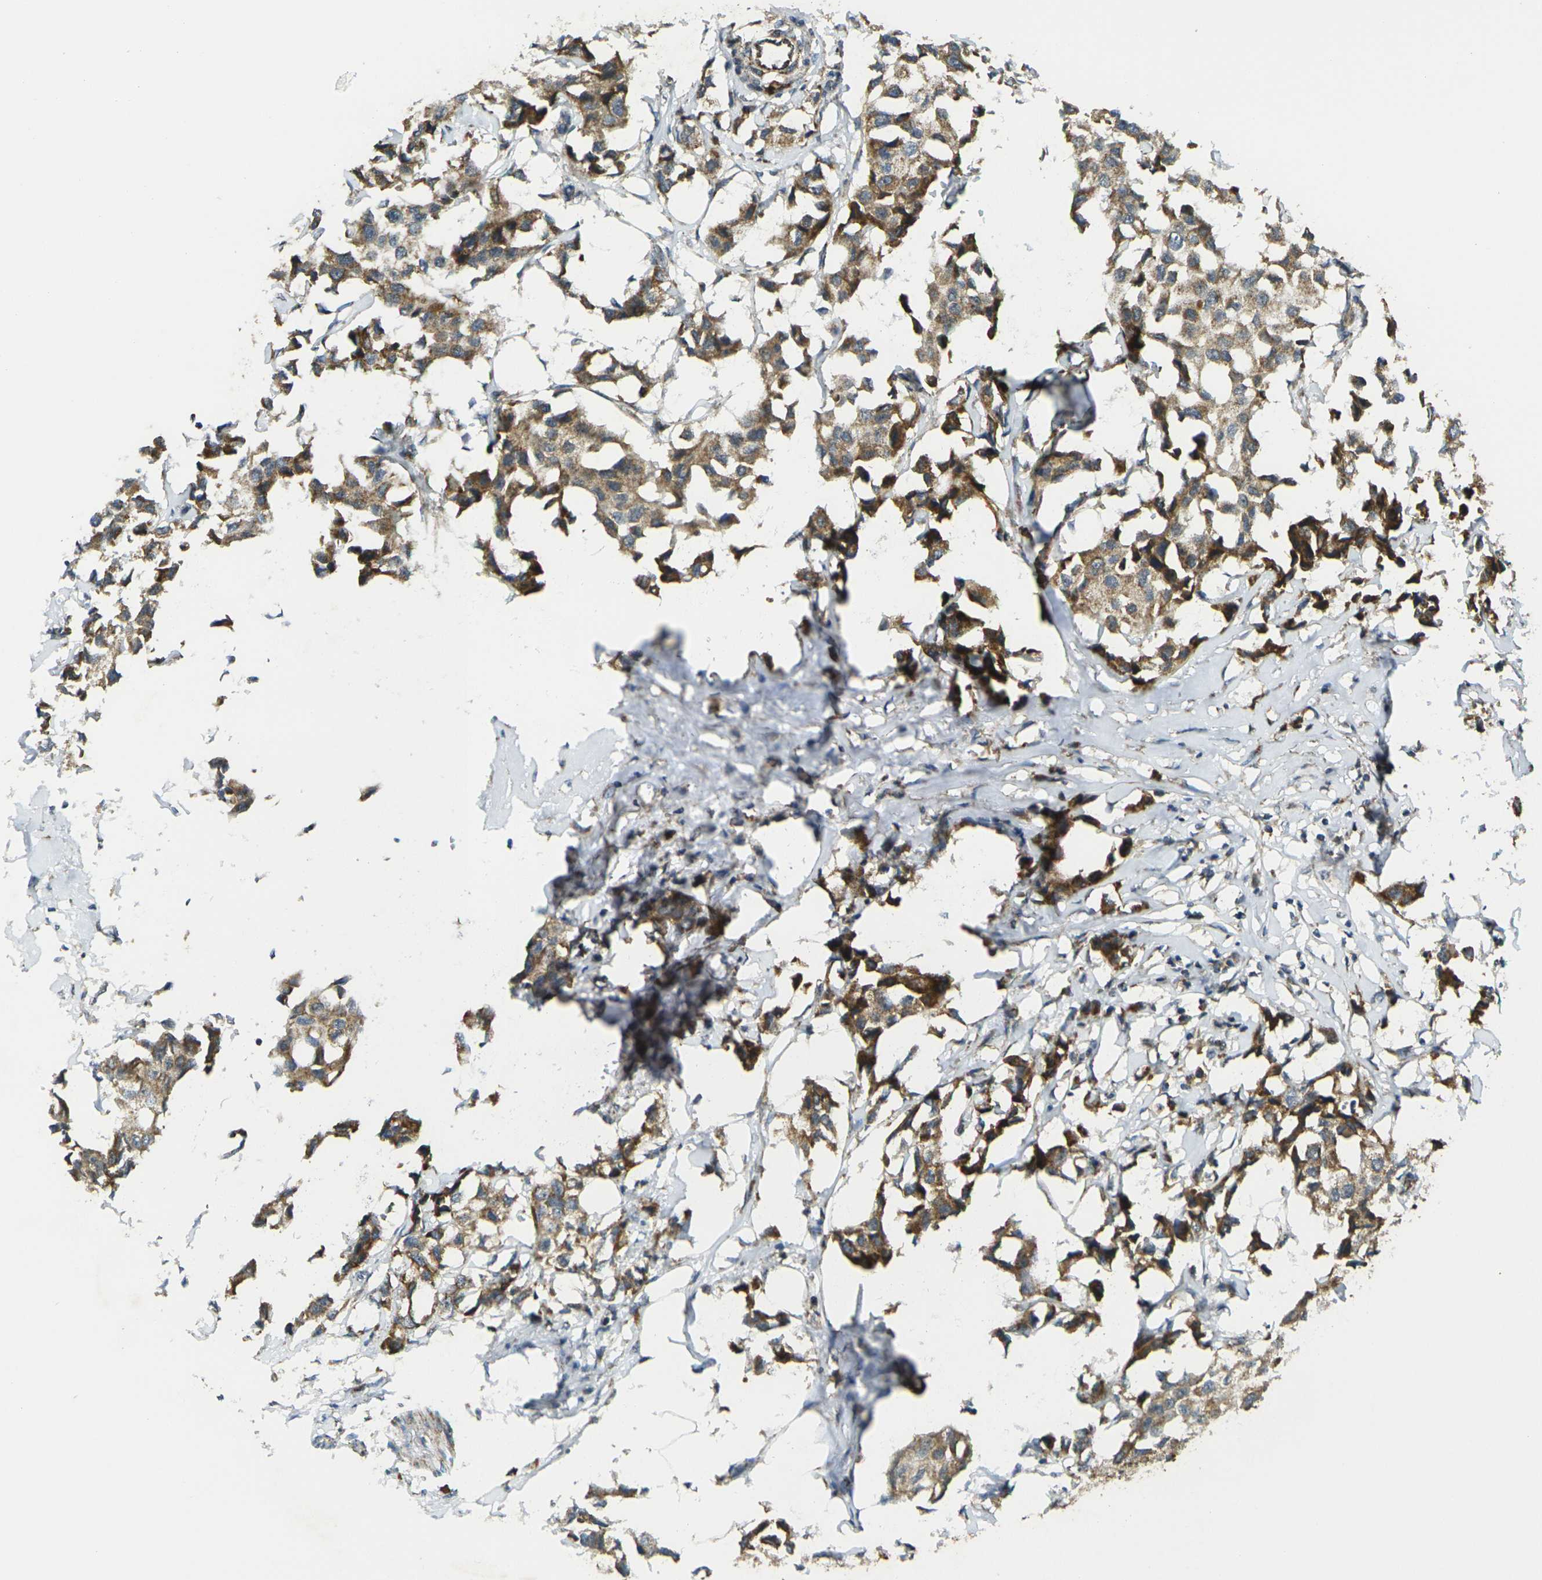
{"staining": {"intensity": "moderate", "quantity": ">75%", "location": "cytoplasmic/membranous"}, "tissue": "breast cancer", "cell_type": "Tumor cells", "image_type": "cancer", "snomed": [{"axis": "morphology", "description": "Duct carcinoma"}, {"axis": "topography", "description": "Breast"}], "caption": "Immunohistochemistry (IHC) histopathology image of neoplastic tissue: breast intraductal carcinoma stained using immunohistochemistry (IHC) shows medium levels of moderate protein expression localized specifically in the cytoplasmic/membranous of tumor cells, appearing as a cytoplasmic/membranous brown color.", "gene": "IGF1R", "patient": {"sex": "female", "age": 80}}